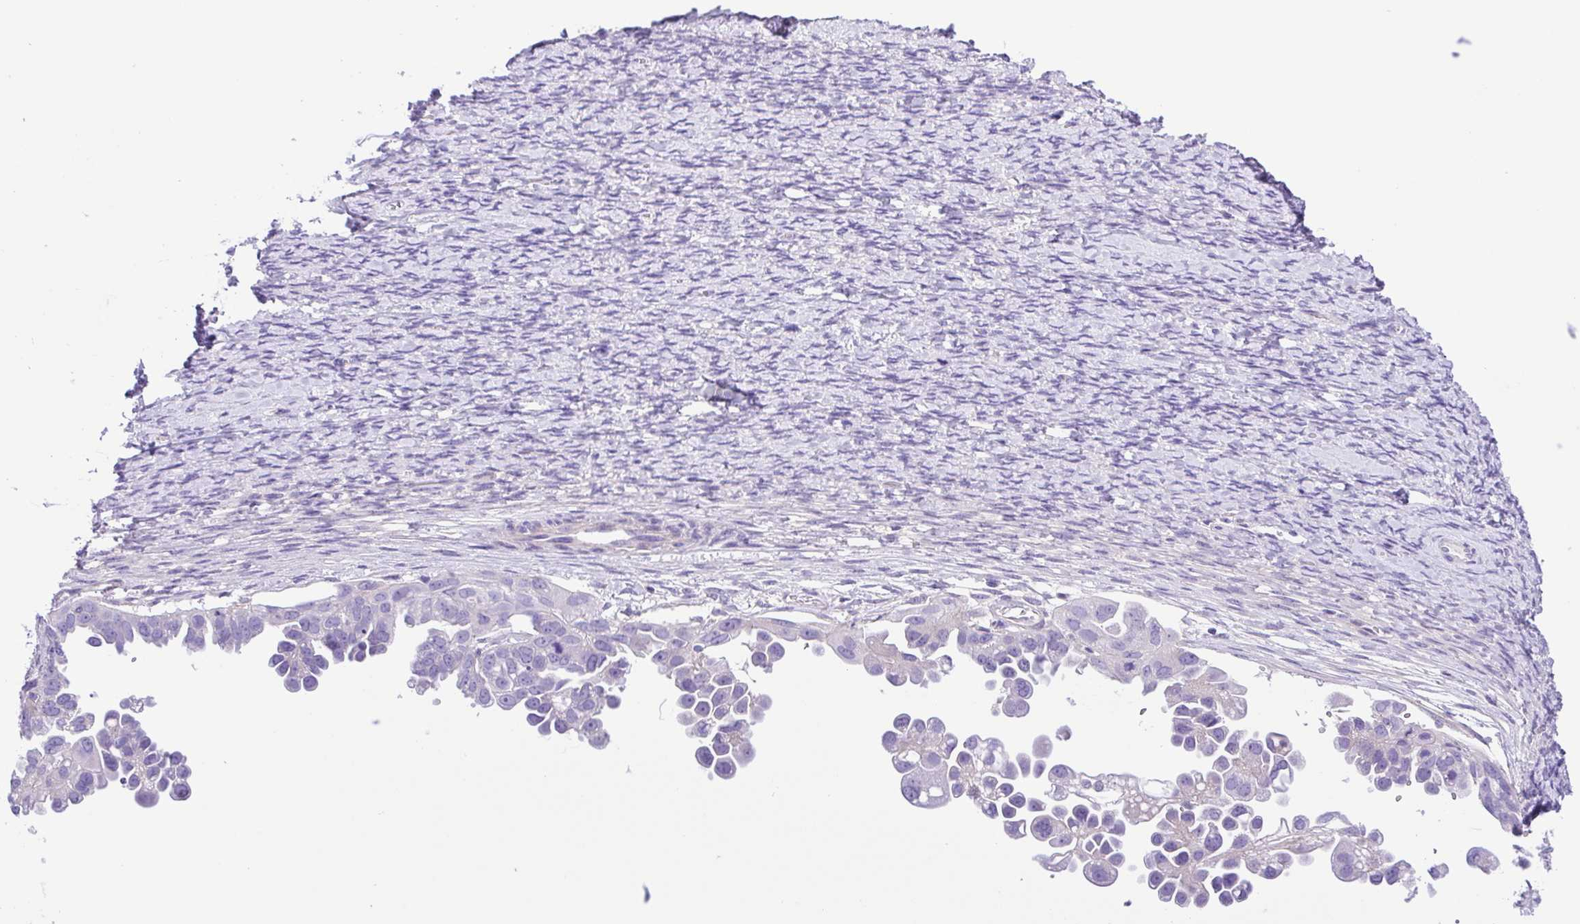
{"staining": {"intensity": "negative", "quantity": "none", "location": "none"}, "tissue": "ovarian cancer", "cell_type": "Tumor cells", "image_type": "cancer", "snomed": [{"axis": "morphology", "description": "Cystadenocarcinoma, serous, NOS"}, {"axis": "topography", "description": "Ovary"}], "caption": "Serous cystadenocarcinoma (ovarian) was stained to show a protein in brown. There is no significant positivity in tumor cells.", "gene": "ISM2", "patient": {"sex": "female", "age": 53}}